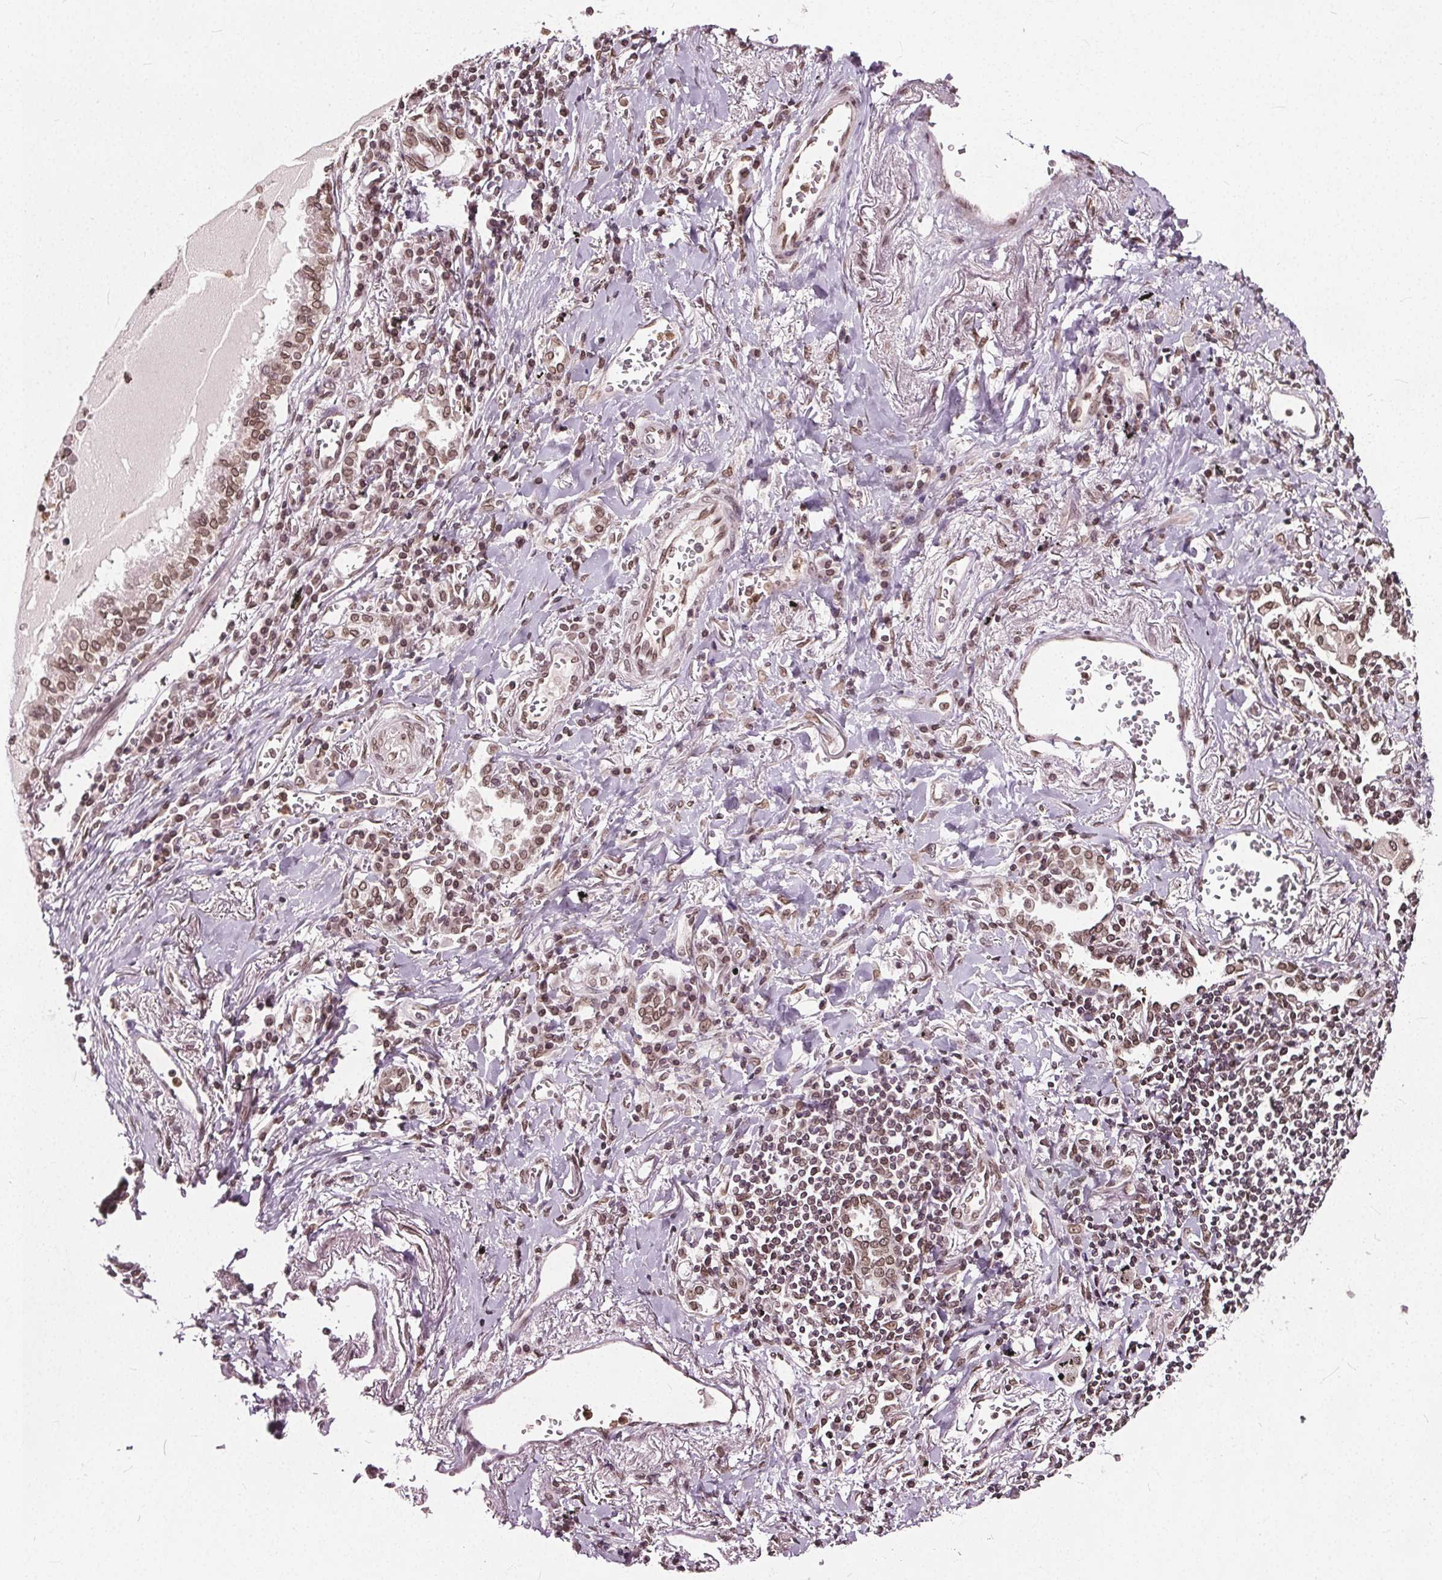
{"staining": {"intensity": "moderate", "quantity": ">75%", "location": "cytoplasmic/membranous,nuclear"}, "tissue": "lung cancer", "cell_type": "Tumor cells", "image_type": "cancer", "snomed": [{"axis": "morphology", "description": "Squamous cell carcinoma, NOS"}, {"axis": "topography", "description": "Lung"}], "caption": "High-magnification brightfield microscopy of squamous cell carcinoma (lung) stained with DAB (3,3'-diaminobenzidine) (brown) and counterstained with hematoxylin (blue). tumor cells exhibit moderate cytoplasmic/membranous and nuclear positivity is appreciated in about>75% of cells.", "gene": "TTC39C", "patient": {"sex": "male", "age": 82}}